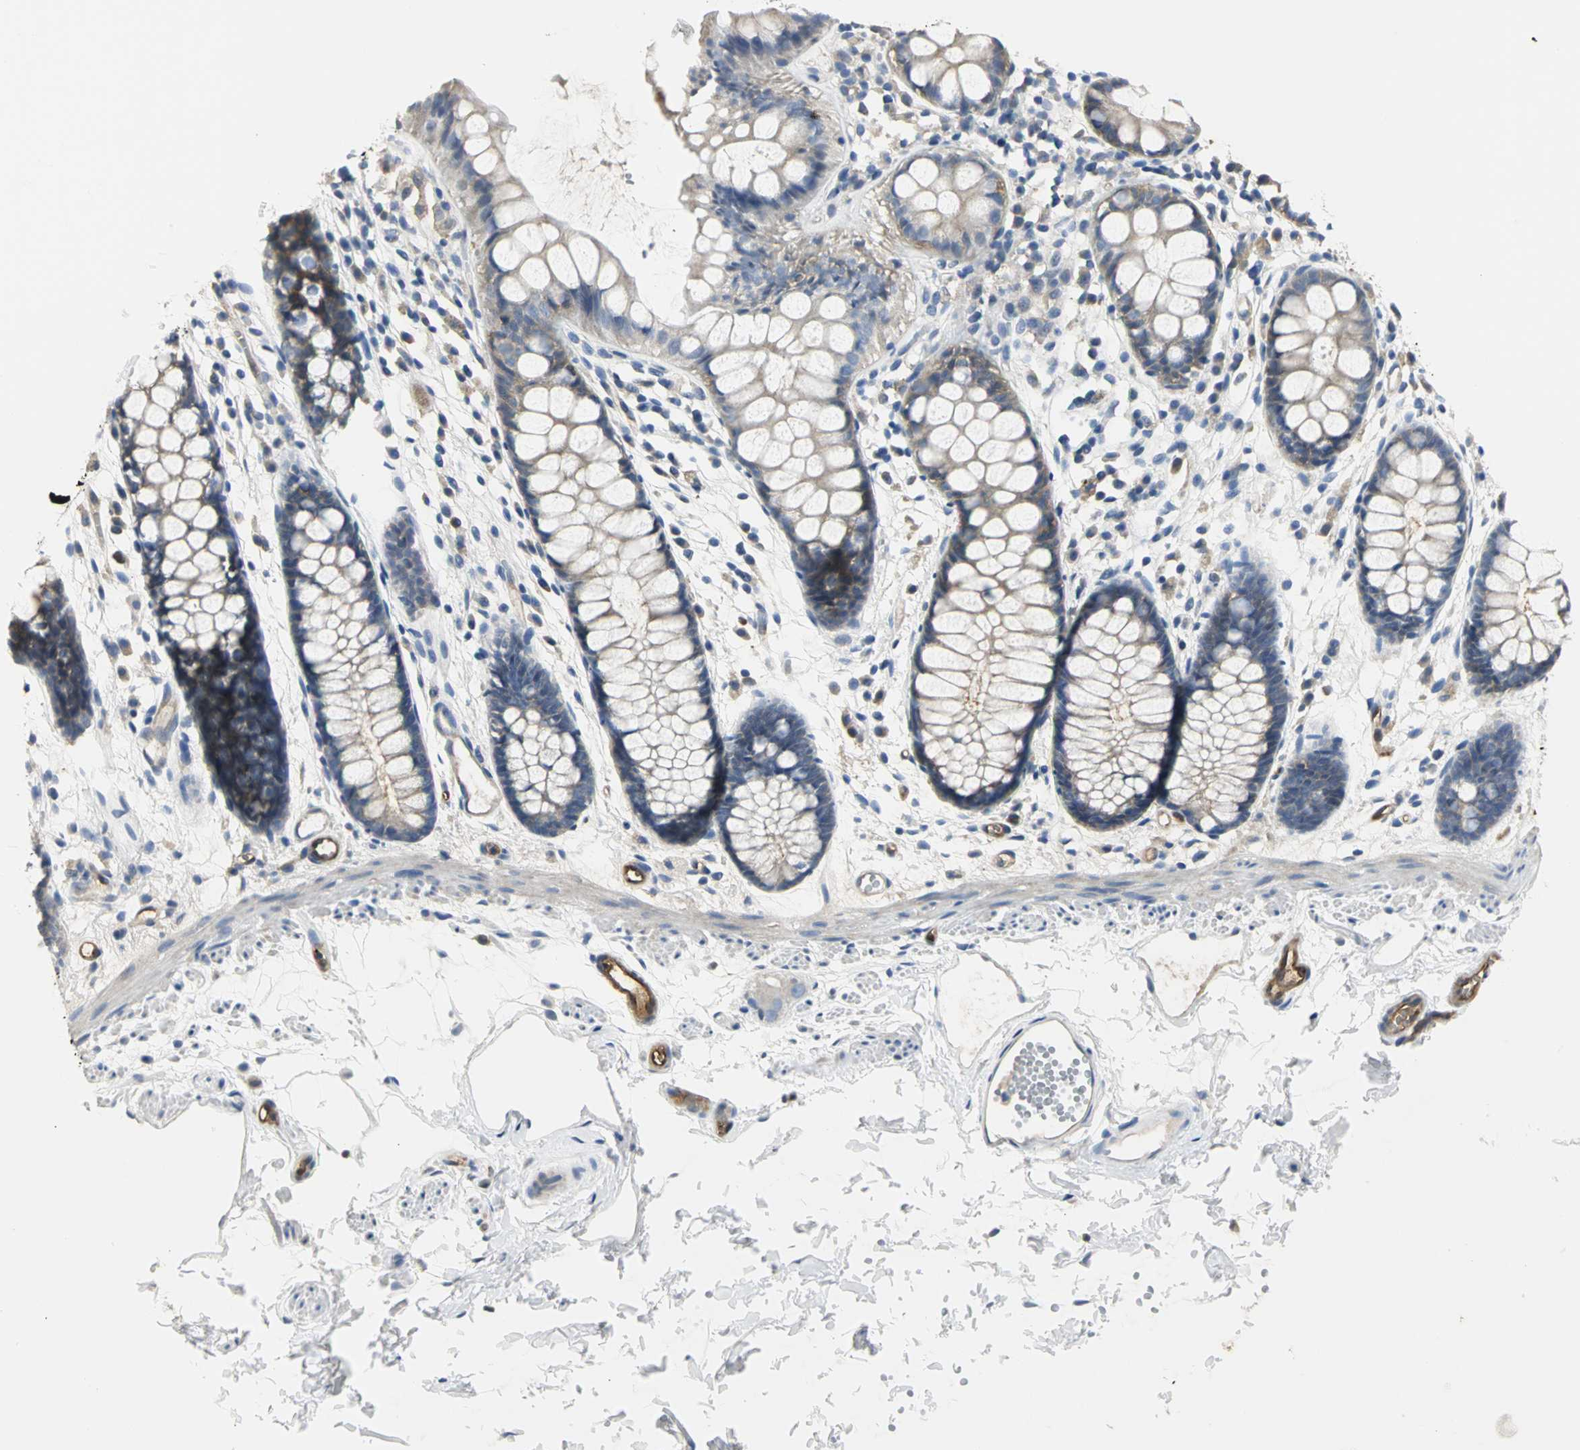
{"staining": {"intensity": "moderate", "quantity": ">75%", "location": "cytoplasmic/membranous"}, "tissue": "rectum", "cell_type": "Glandular cells", "image_type": "normal", "snomed": [{"axis": "morphology", "description": "Normal tissue, NOS"}, {"axis": "topography", "description": "Rectum"}], "caption": "Unremarkable rectum was stained to show a protein in brown. There is medium levels of moderate cytoplasmic/membranous positivity in approximately >75% of glandular cells. The staining was performed using DAB, with brown indicating positive protein expression. Nuclei are stained blue with hematoxylin.", "gene": "CHRNB1", "patient": {"sex": "female", "age": 66}}